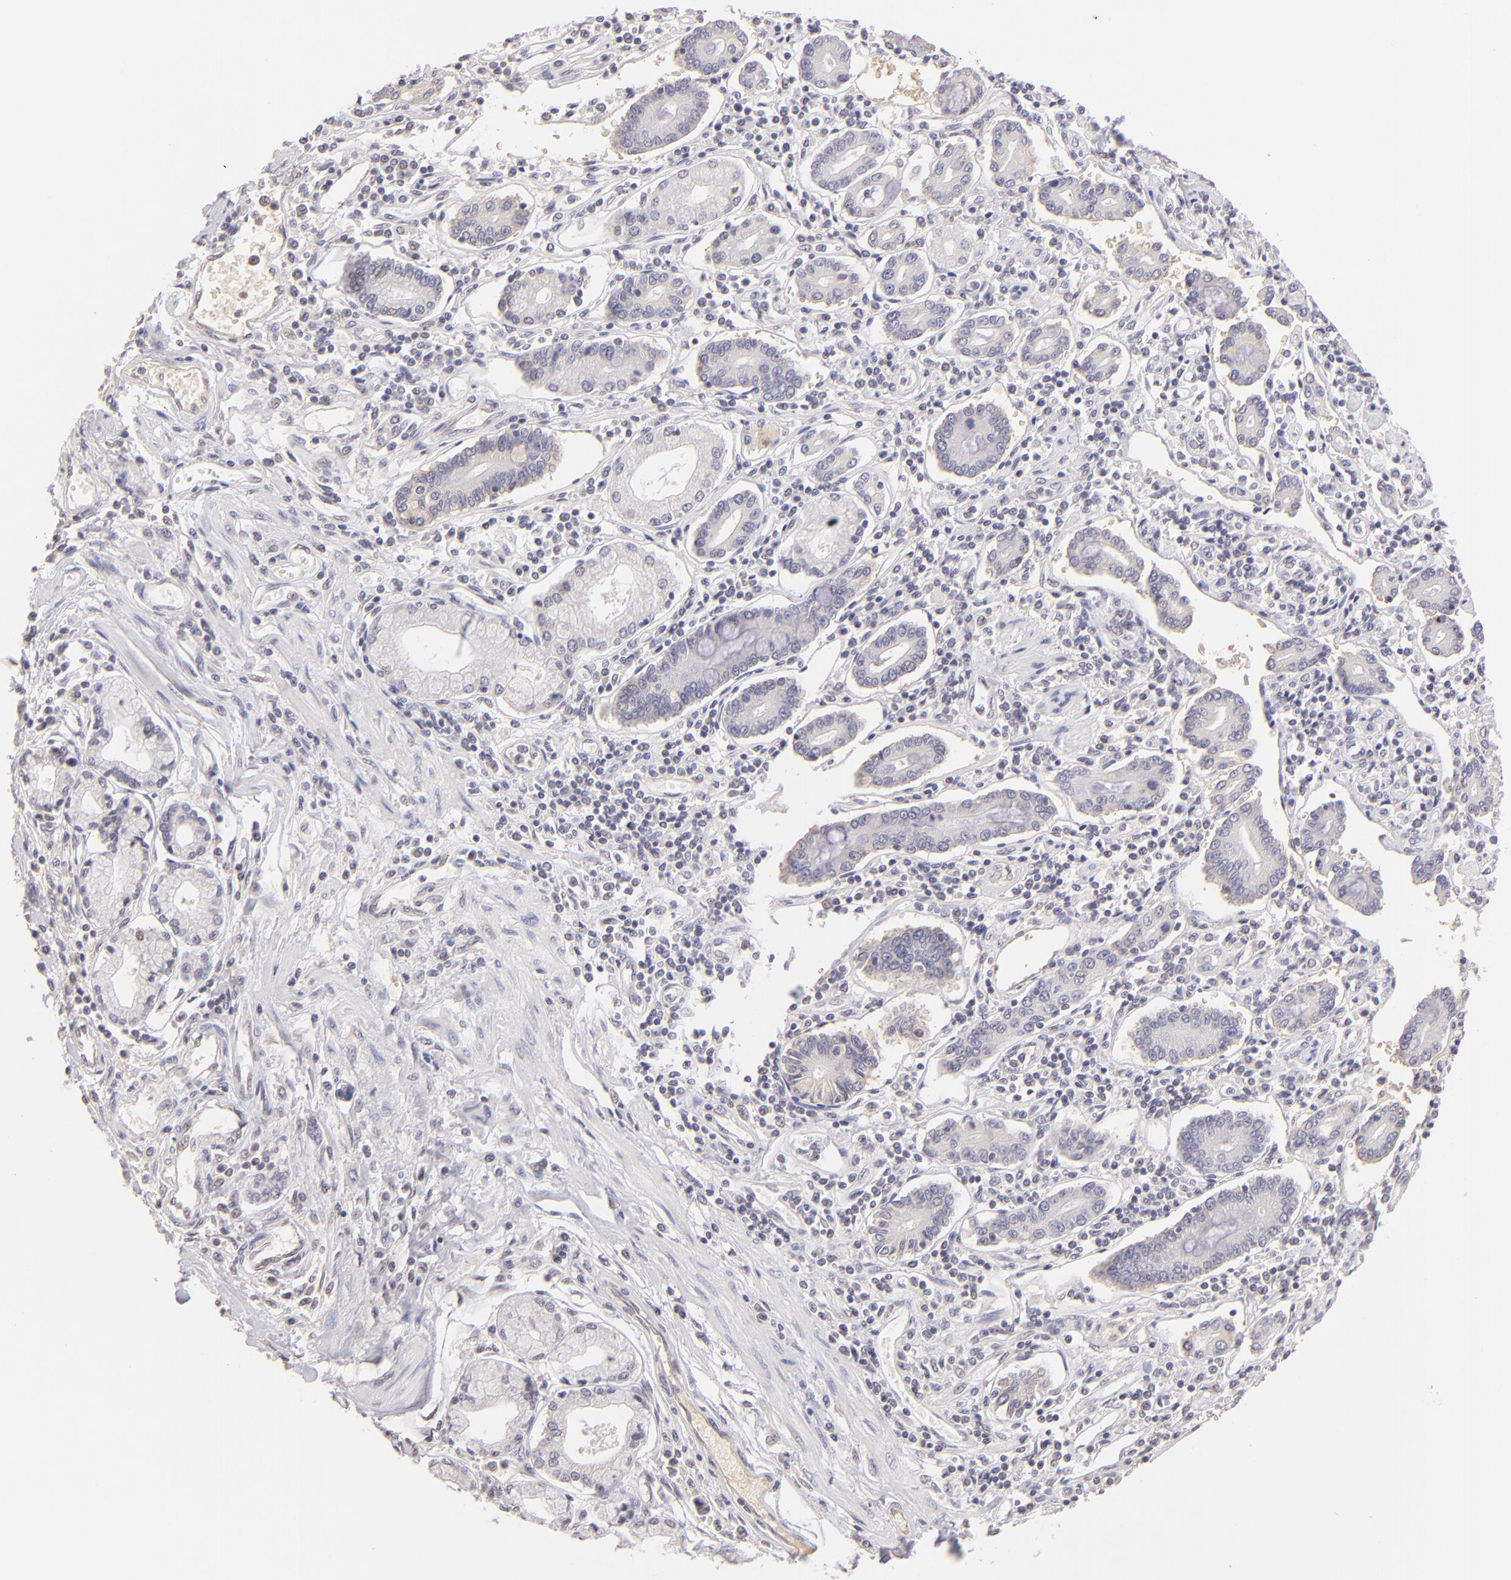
{"staining": {"intensity": "negative", "quantity": "none", "location": "none"}, "tissue": "pancreatic cancer", "cell_type": "Tumor cells", "image_type": "cancer", "snomed": [{"axis": "morphology", "description": "Adenocarcinoma, NOS"}, {"axis": "topography", "description": "Pancreas"}], "caption": "A photomicrograph of pancreatic adenocarcinoma stained for a protein exhibits no brown staining in tumor cells. (DAB (3,3'-diaminobenzidine) IHC, high magnification).", "gene": "MAGEA1", "patient": {"sex": "female", "age": 57}}